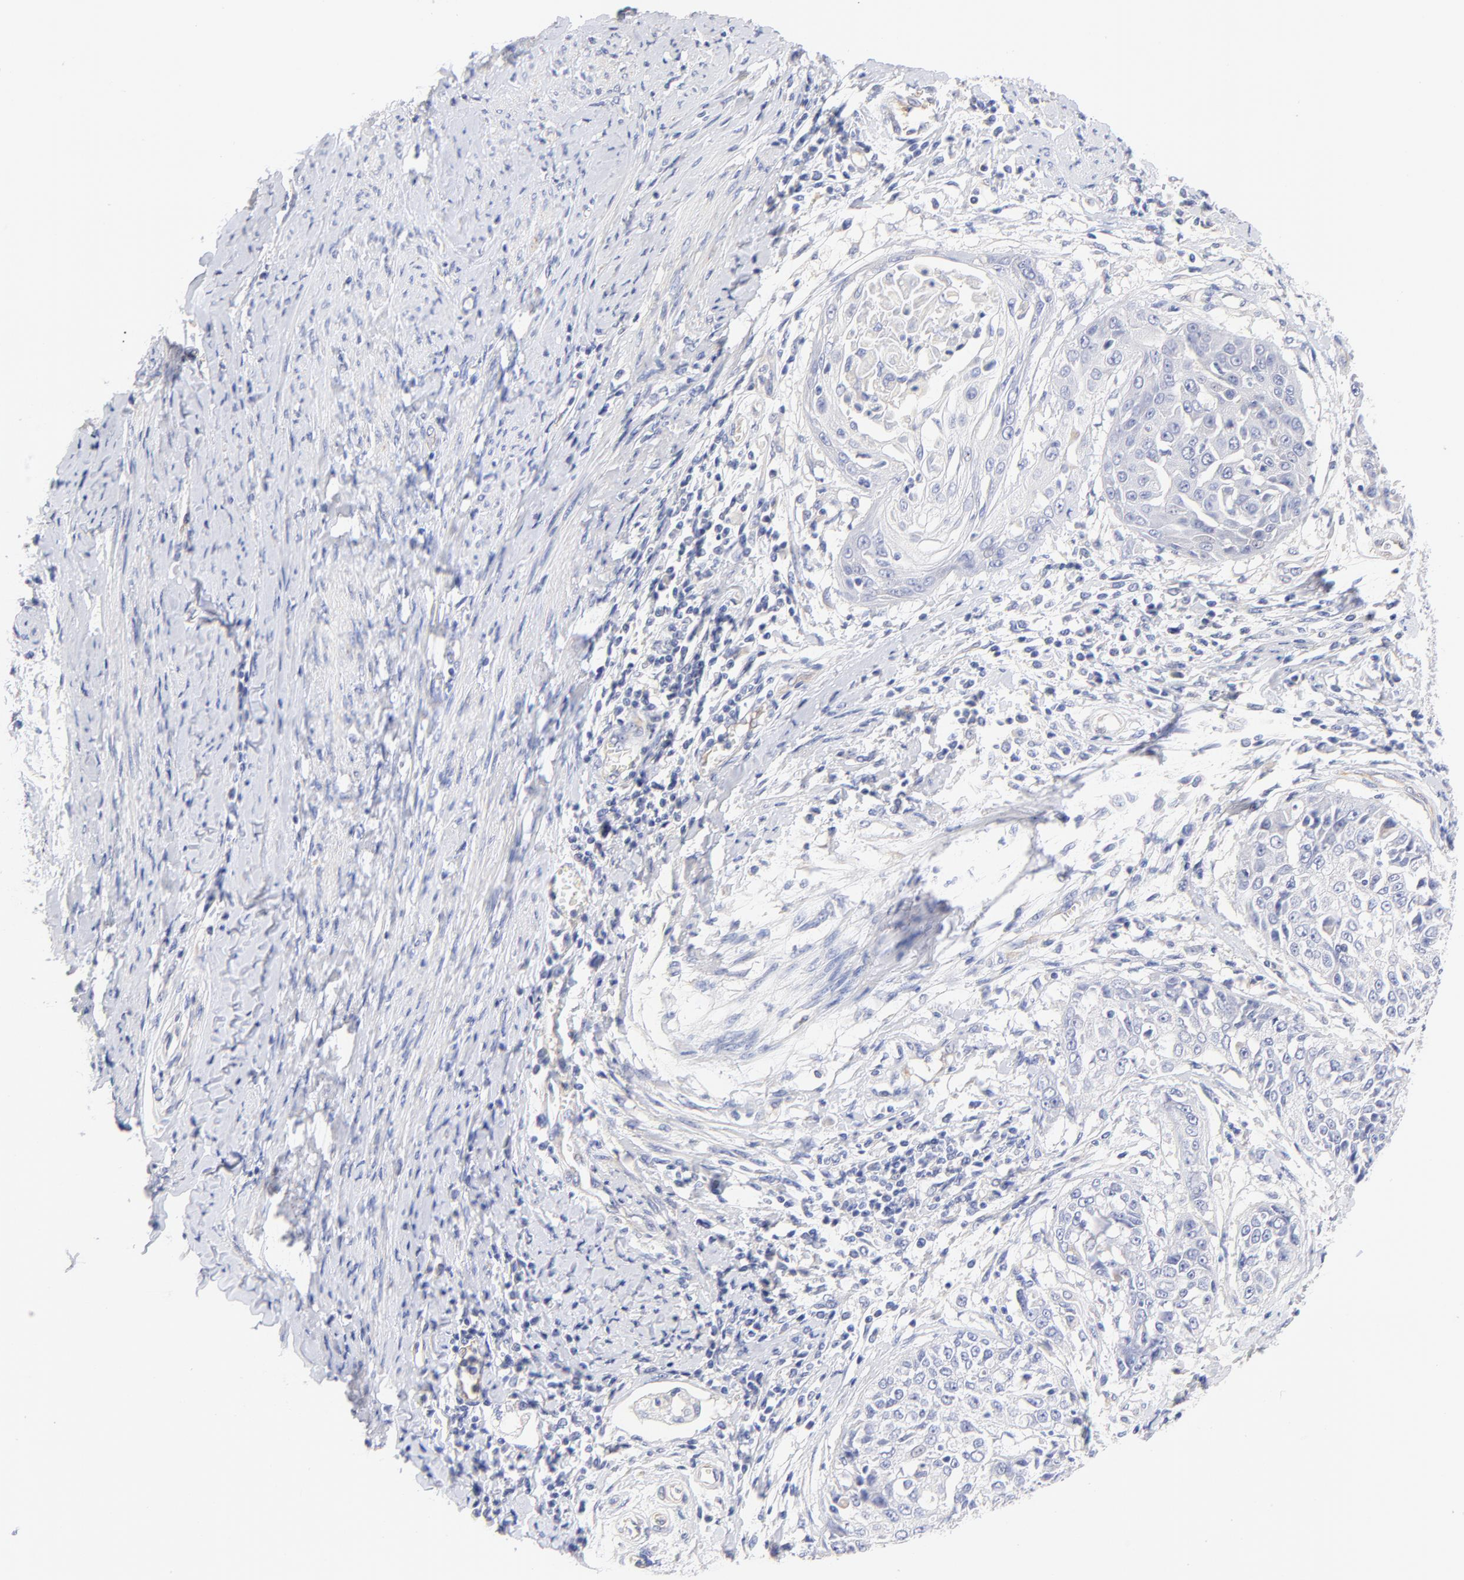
{"staining": {"intensity": "negative", "quantity": "none", "location": "none"}, "tissue": "cervical cancer", "cell_type": "Tumor cells", "image_type": "cancer", "snomed": [{"axis": "morphology", "description": "Squamous cell carcinoma, NOS"}, {"axis": "topography", "description": "Cervix"}], "caption": "Cervical cancer was stained to show a protein in brown. There is no significant staining in tumor cells.", "gene": "HS3ST1", "patient": {"sex": "female", "age": 64}}